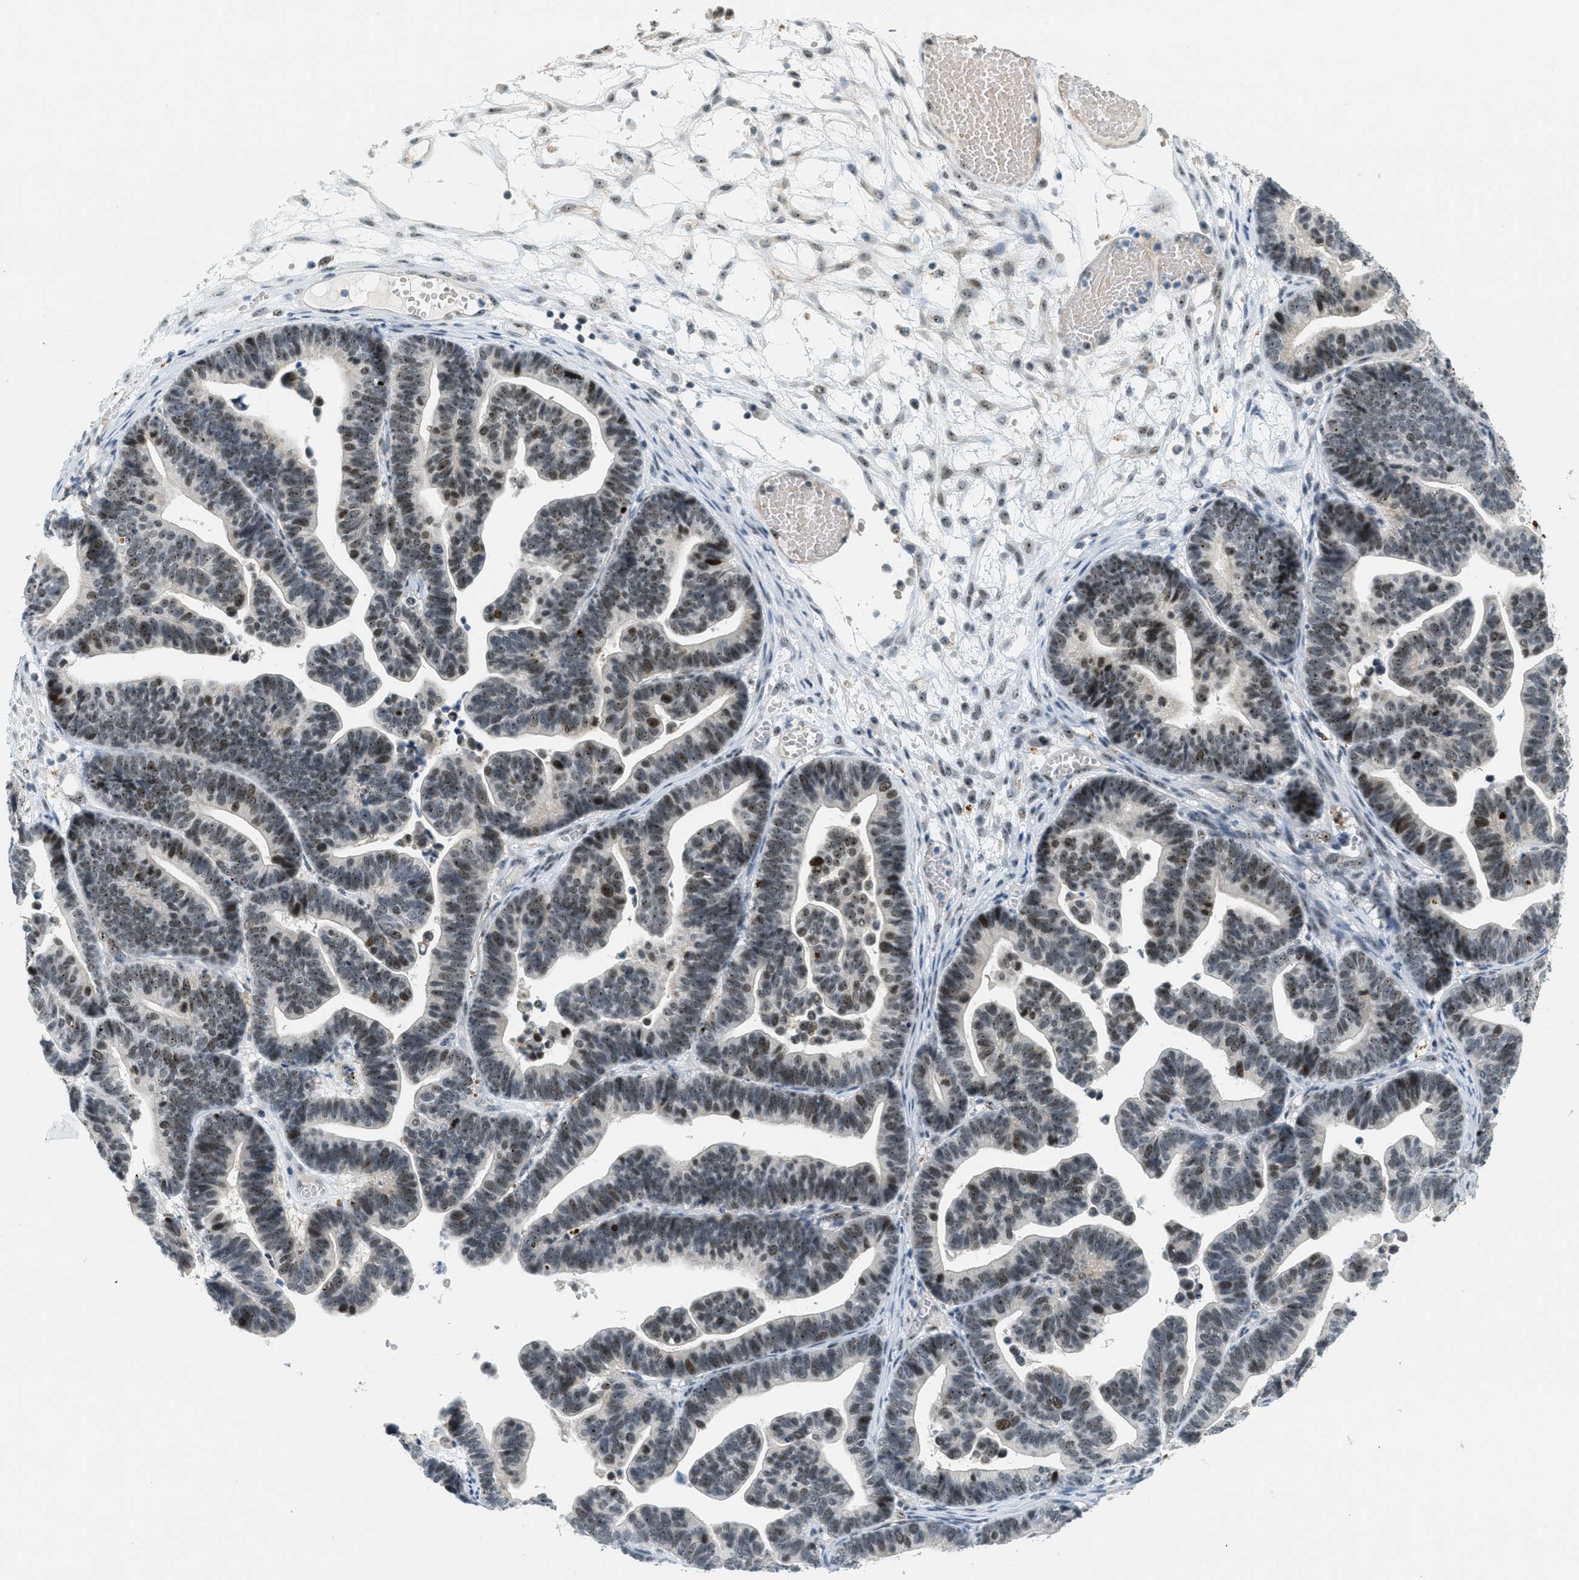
{"staining": {"intensity": "moderate", "quantity": "25%-75%", "location": "nuclear"}, "tissue": "ovarian cancer", "cell_type": "Tumor cells", "image_type": "cancer", "snomed": [{"axis": "morphology", "description": "Cystadenocarcinoma, serous, NOS"}, {"axis": "topography", "description": "Ovary"}], "caption": "Immunohistochemical staining of serous cystadenocarcinoma (ovarian) demonstrates medium levels of moderate nuclear staining in about 25%-75% of tumor cells.", "gene": "DDX47", "patient": {"sex": "female", "age": 56}}